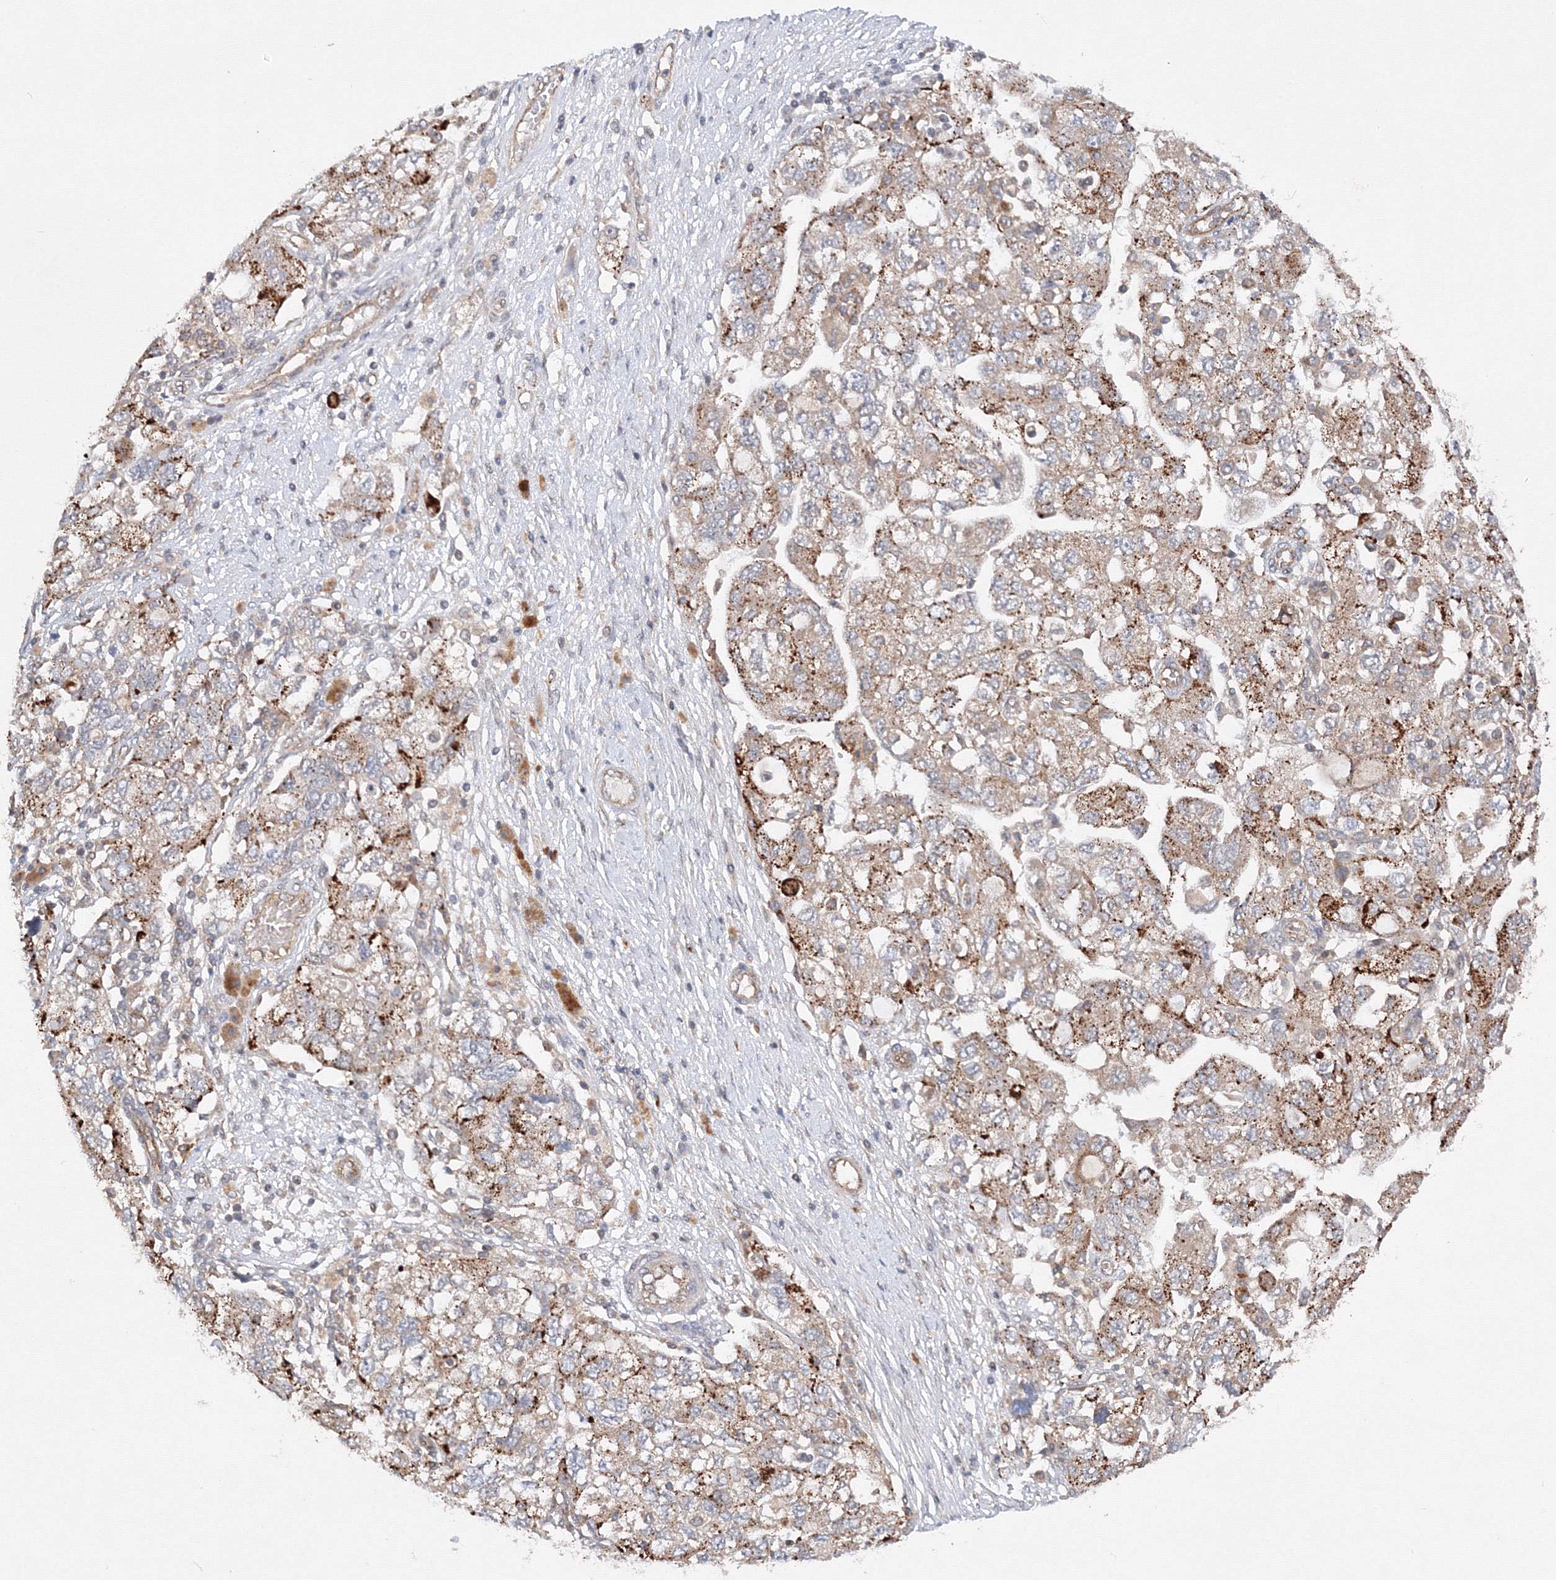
{"staining": {"intensity": "moderate", "quantity": ">75%", "location": "cytoplasmic/membranous"}, "tissue": "ovarian cancer", "cell_type": "Tumor cells", "image_type": "cancer", "snomed": [{"axis": "morphology", "description": "Carcinoma, NOS"}, {"axis": "morphology", "description": "Cystadenocarcinoma, serous, NOS"}, {"axis": "topography", "description": "Ovary"}], "caption": "This image displays immunohistochemistry (IHC) staining of ovarian serous cystadenocarcinoma, with medium moderate cytoplasmic/membranous staining in approximately >75% of tumor cells.", "gene": "DCTD", "patient": {"sex": "female", "age": 69}}